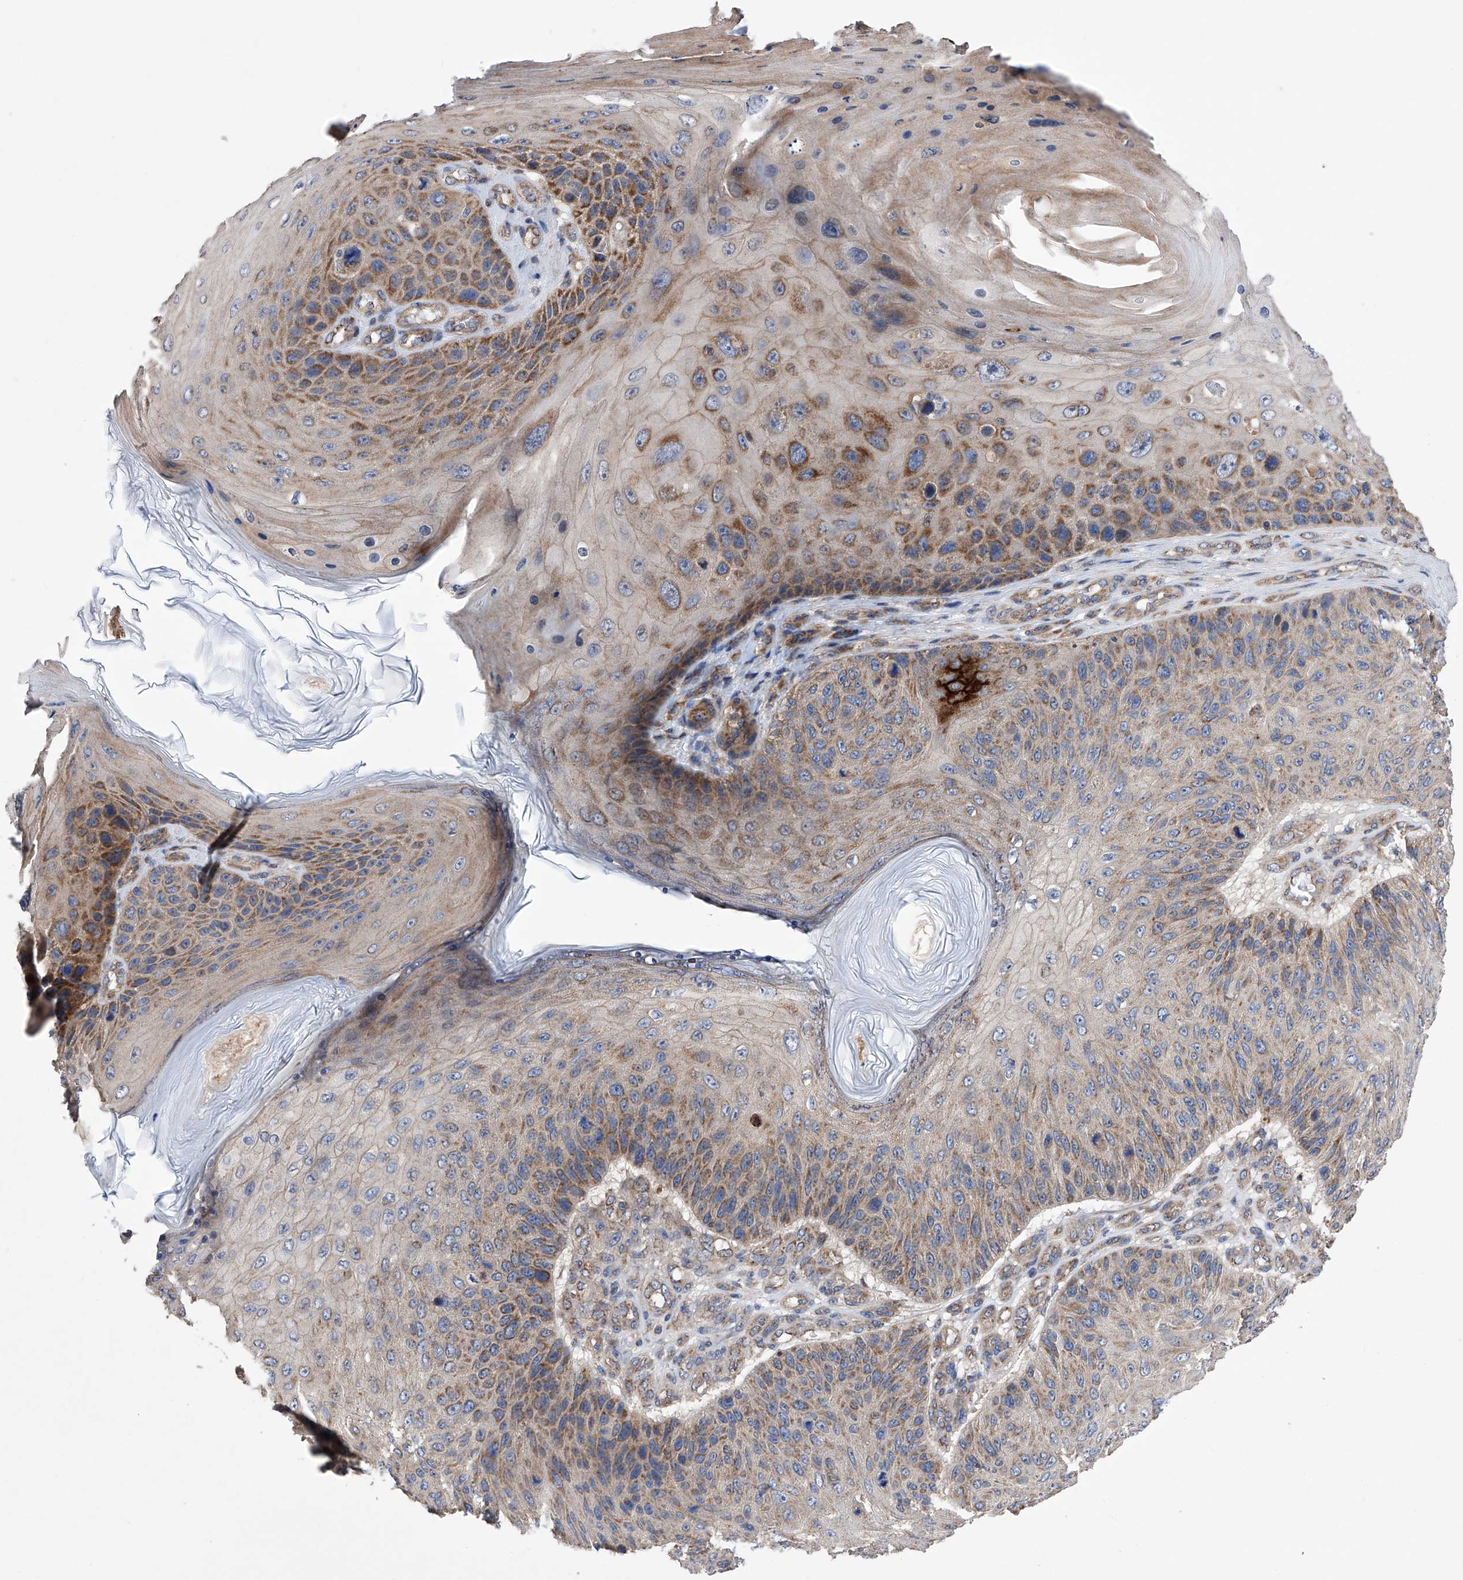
{"staining": {"intensity": "moderate", "quantity": ">75%", "location": "cytoplasmic/membranous"}, "tissue": "skin cancer", "cell_type": "Tumor cells", "image_type": "cancer", "snomed": [{"axis": "morphology", "description": "Squamous cell carcinoma, NOS"}, {"axis": "topography", "description": "Skin"}], "caption": "Immunohistochemical staining of human squamous cell carcinoma (skin) displays medium levels of moderate cytoplasmic/membranous positivity in about >75% of tumor cells. (IHC, brightfield microscopy, high magnification).", "gene": "EFCAB2", "patient": {"sex": "female", "age": 88}}